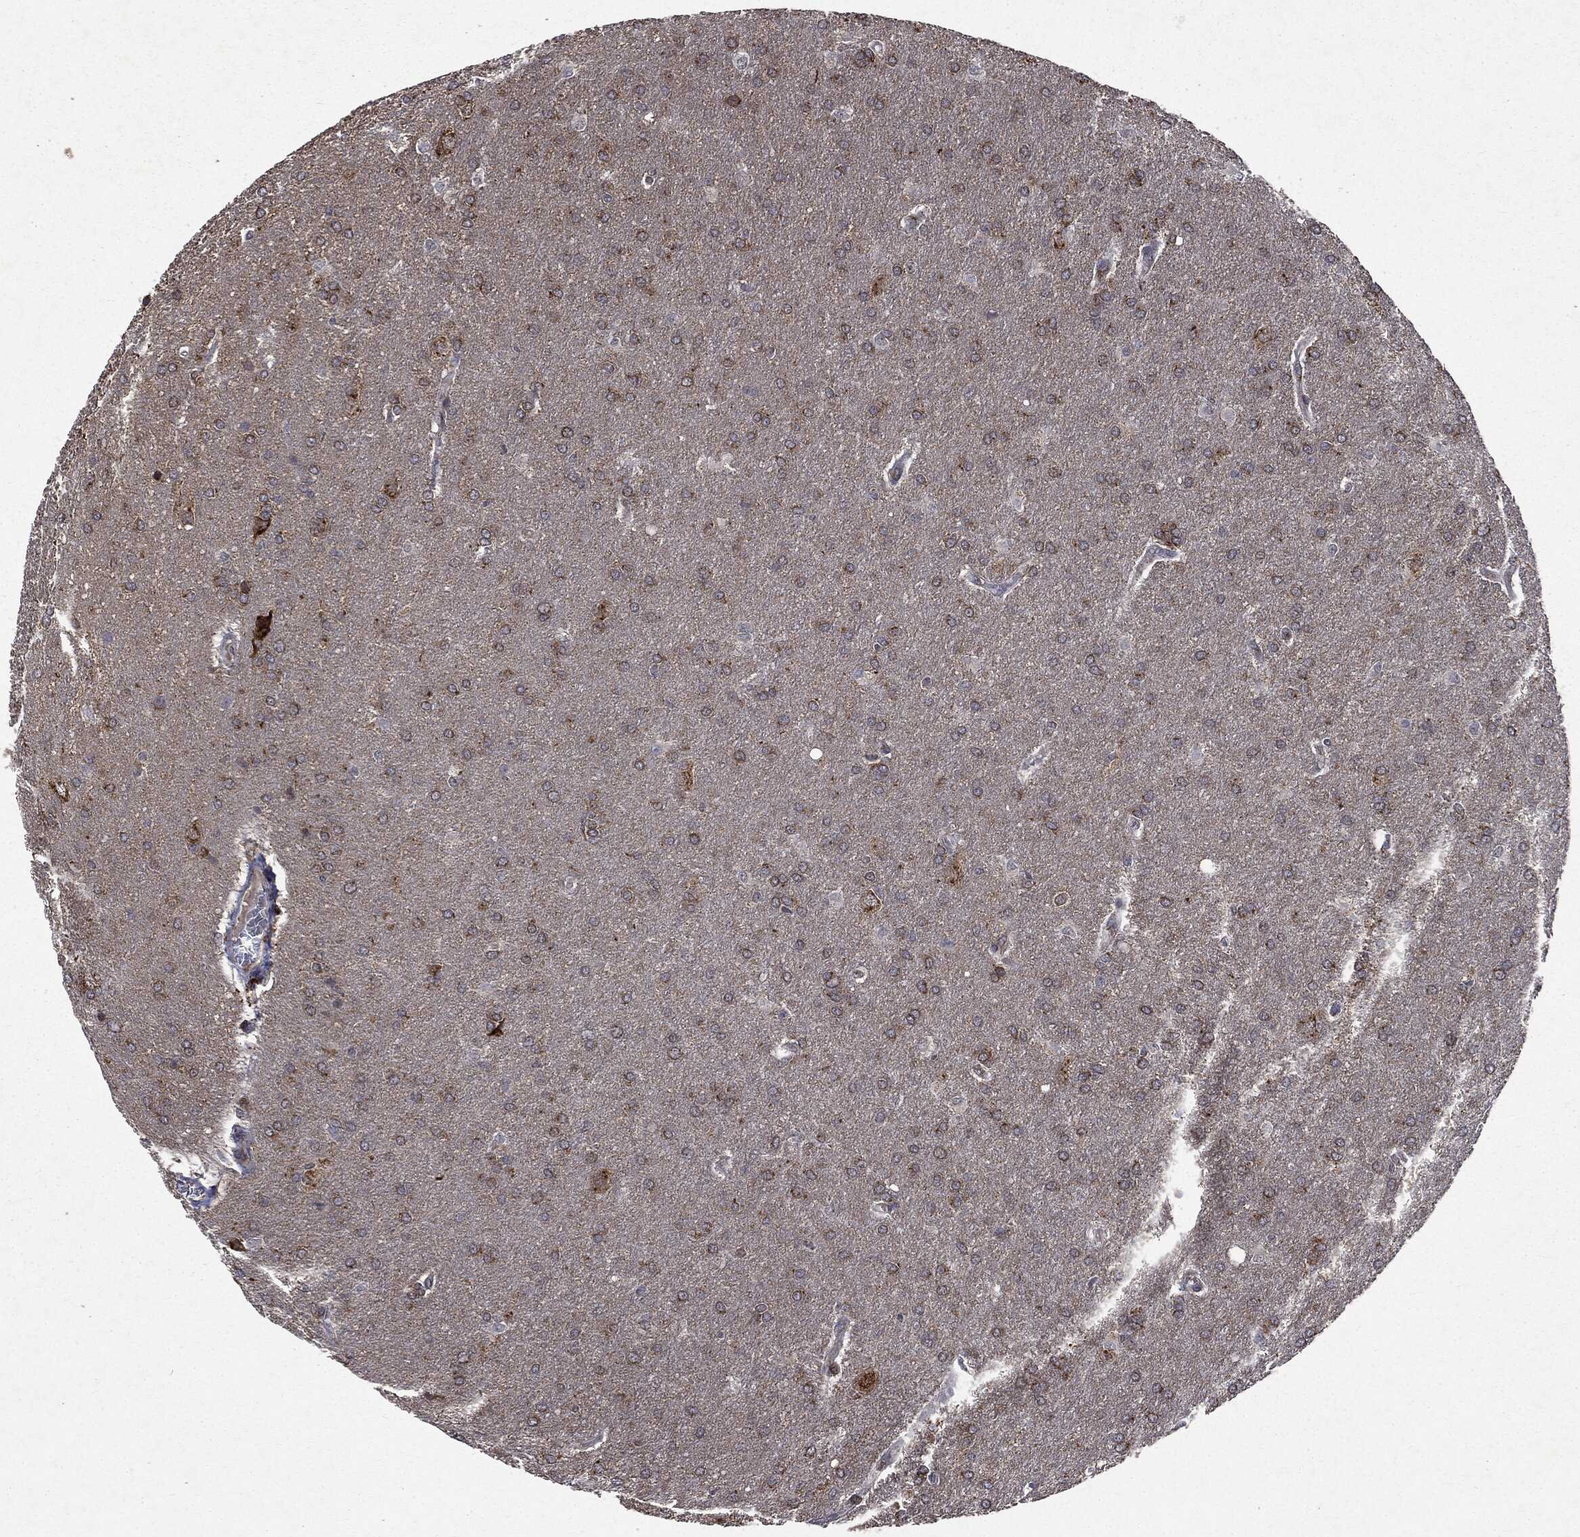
{"staining": {"intensity": "strong", "quantity": "25%-75%", "location": "cytoplasmic/membranous"}, "tissue": "glioma", "cell_type": "Tumor cells", "image_type": "cancer", "snomed": [{"axis": "morphology", "description": "Glioma, malignant, Low grade"}, {"axis": "topography", "description": "Brain"}], "caption": "This histopathology image shows immunohistochemistry (IHC) staining of human malignant low-grade glioma, with high strong cytoplasmic/membranous expression in approximately 25%-75% of tumor cells.", "gene": "PLPPR2", "patient": {"sex": "female", "age": 32}}